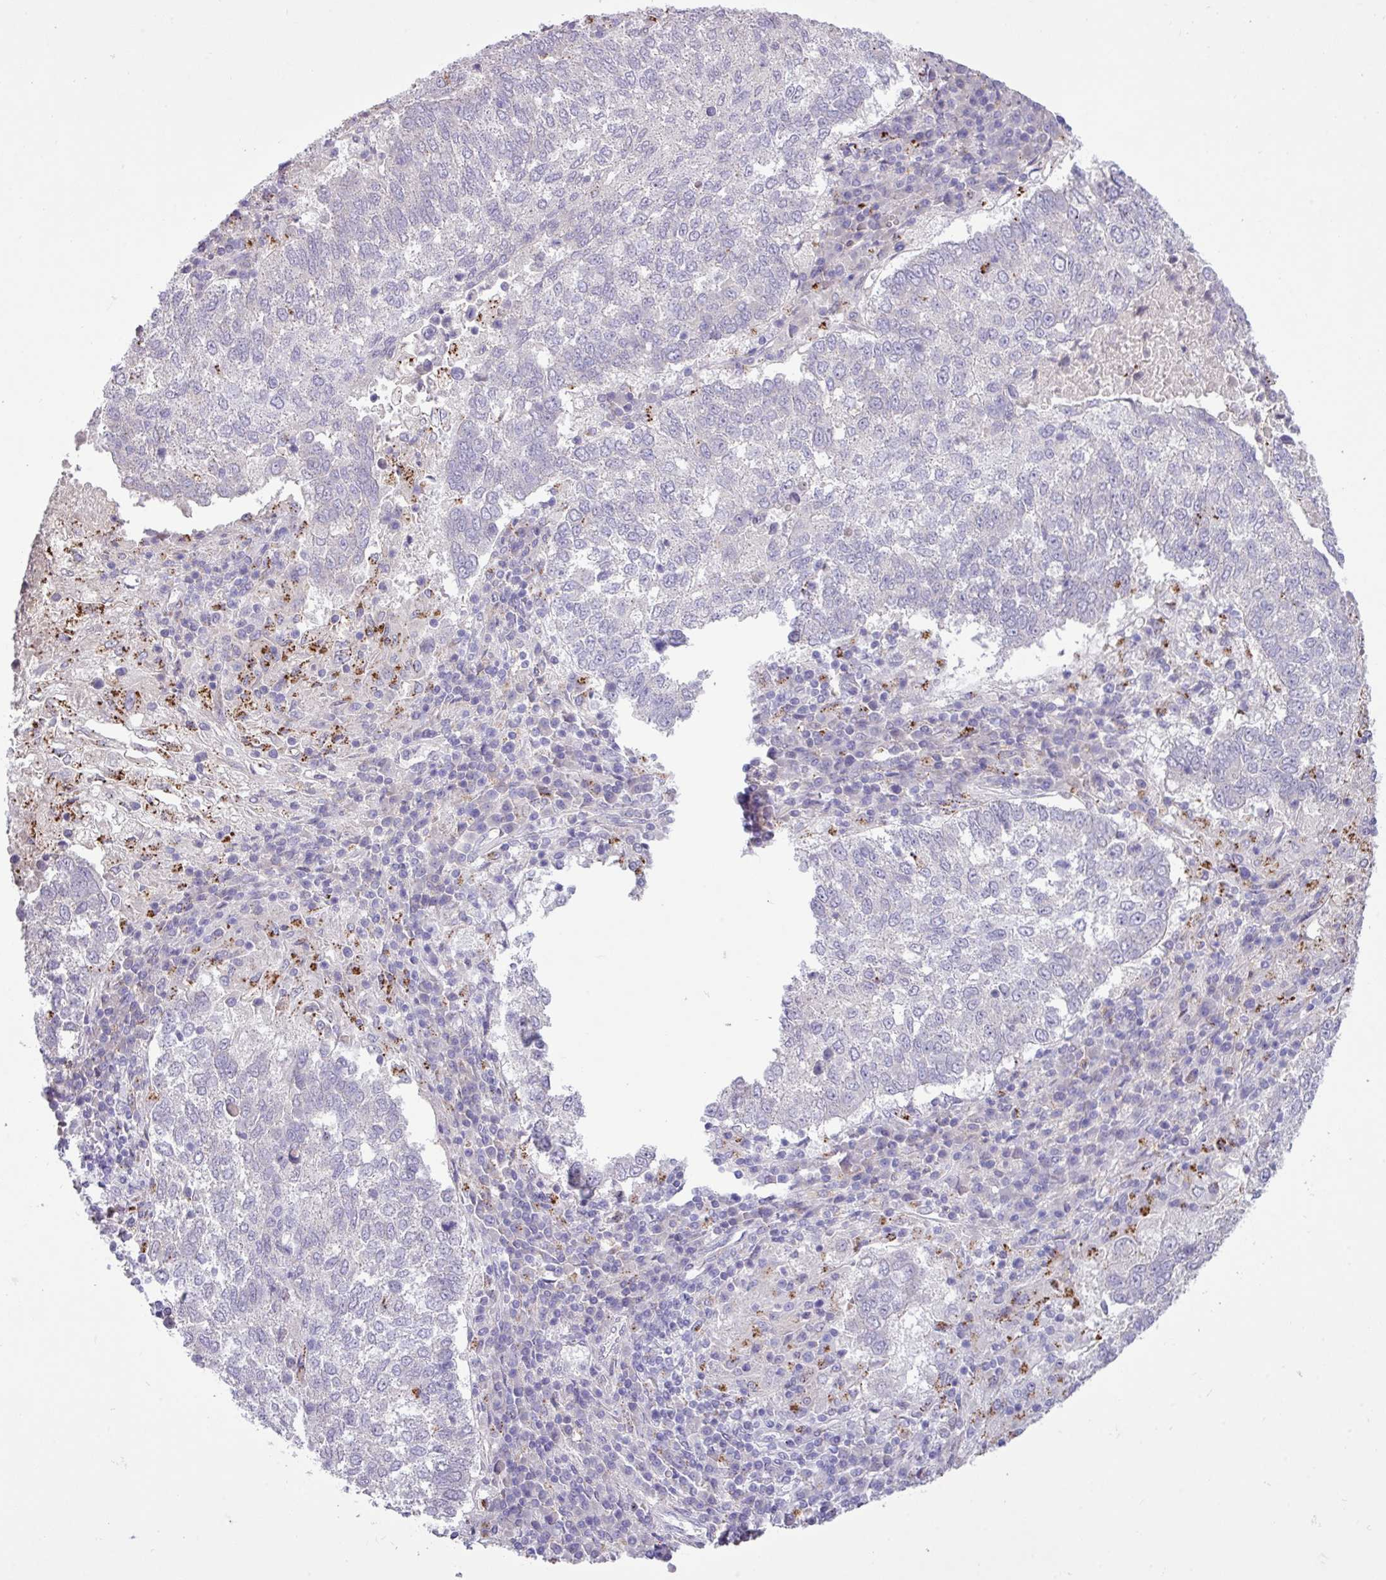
{"staining": {"intensity": "negative", "quantity": "none", "location": "none"}, "tissue": "lung cancer", "cell_type": "Tumor cells", "image_type": "cancer", "snomed": [{"axis": "morphology", "description": "Squamous cell carcinoma, NOS"}, {"axis": "topography", "description": "Lung"}], "caption": "Tumor cells are negative for brown protein staining in lung squamous cell carcinoma.", "gene": "CD248", "patient": {"sex": "male", "age": 73}}